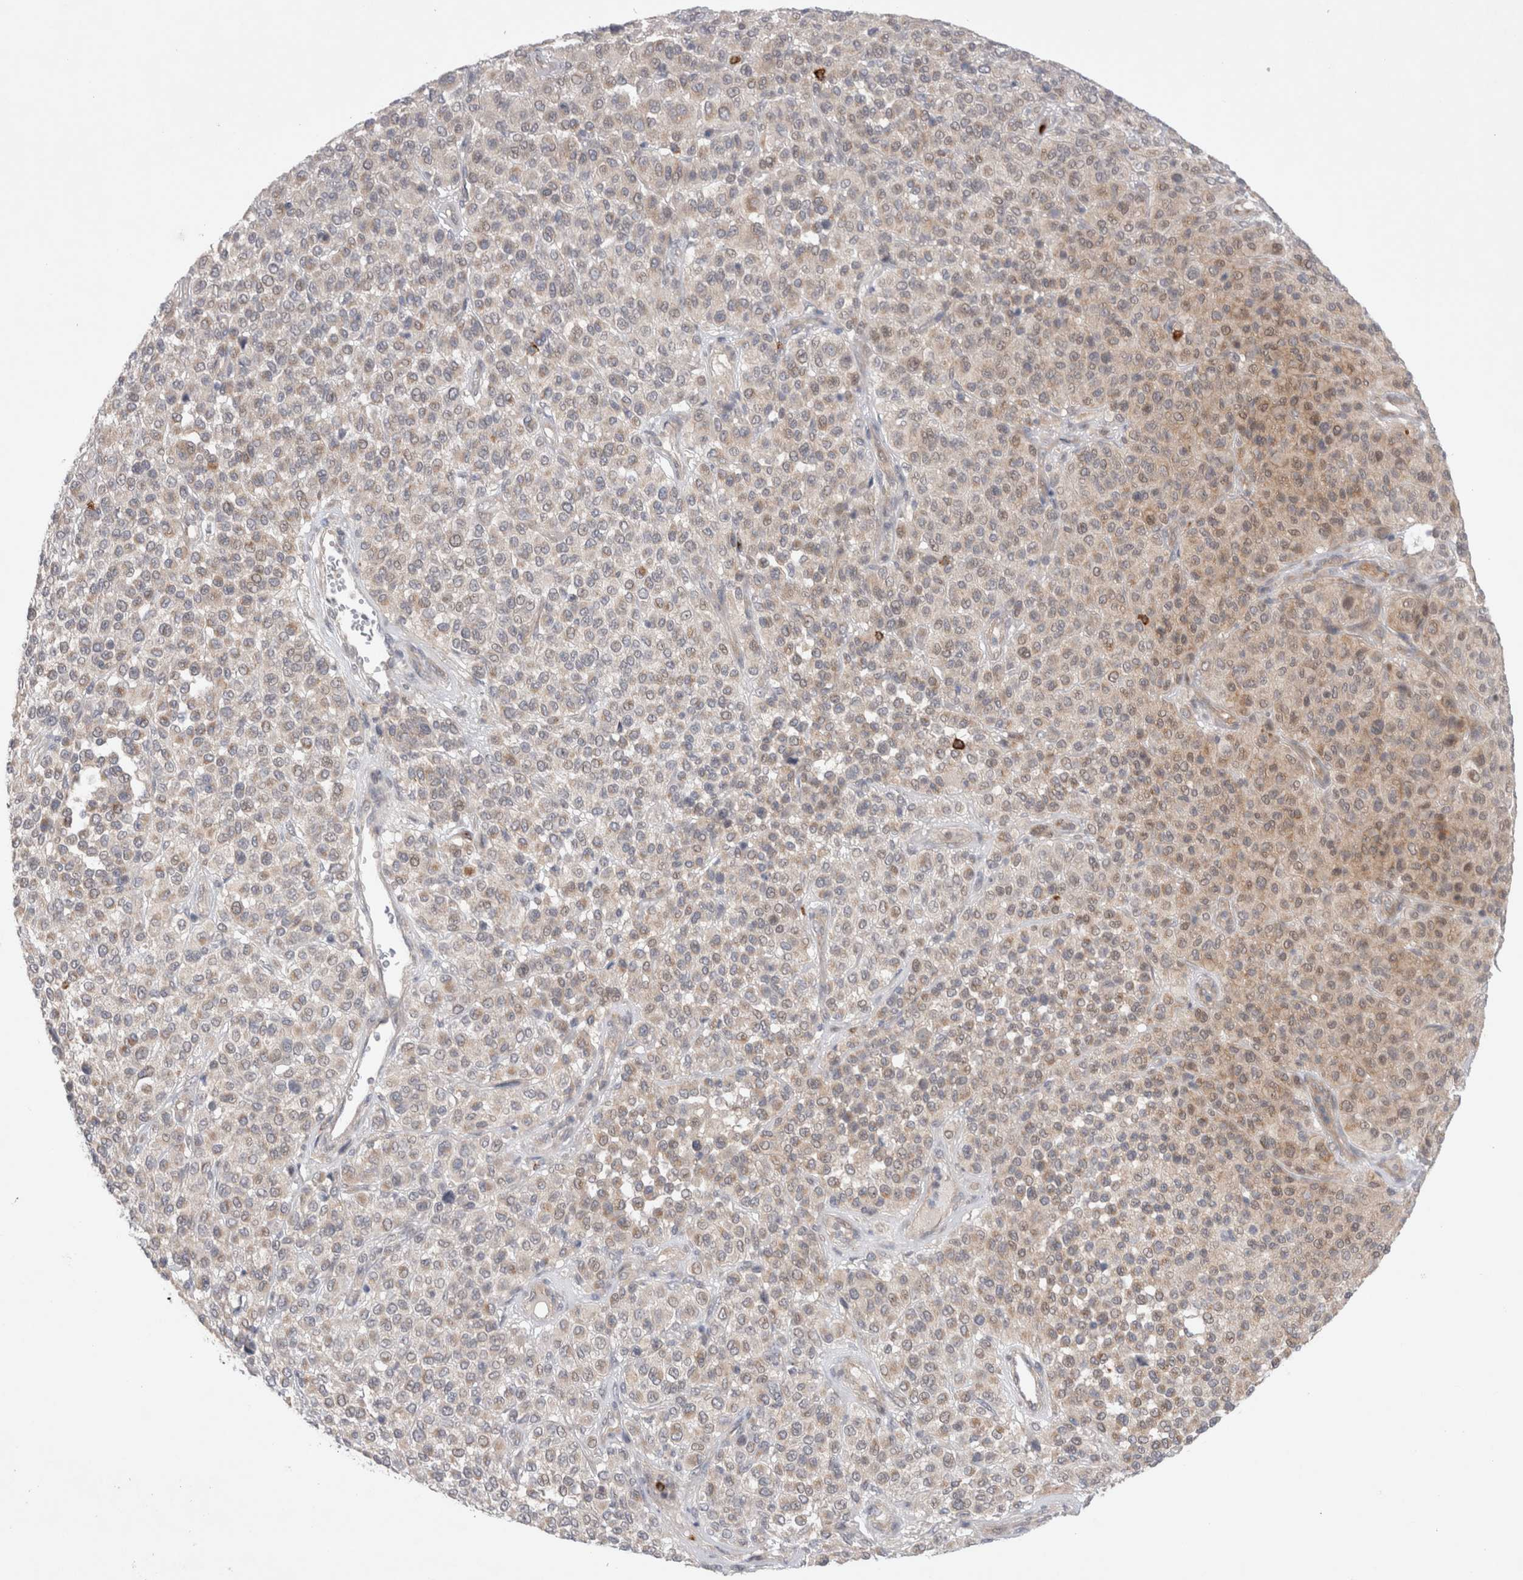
{"staining": {"intensity": "weak", "quantity": "25%-75%", "location": "cytoplasmic/membranous"}, "tissue": "melanoma", "cell_type": "Tumor cells", "image_type": "cancer", "snomed": [{"axis": "morphology", "description": "Malignant melanoma, Metastatic site"}, {"axis": "topography", "description": "Pancreas"}], "caption": "A brown stain highlights weak cytoplasmic/membranous expression of a protein in human melanoma tumor cells.", "gene": "GSDMB", "patient": {"sex": "female", "age": 30}}